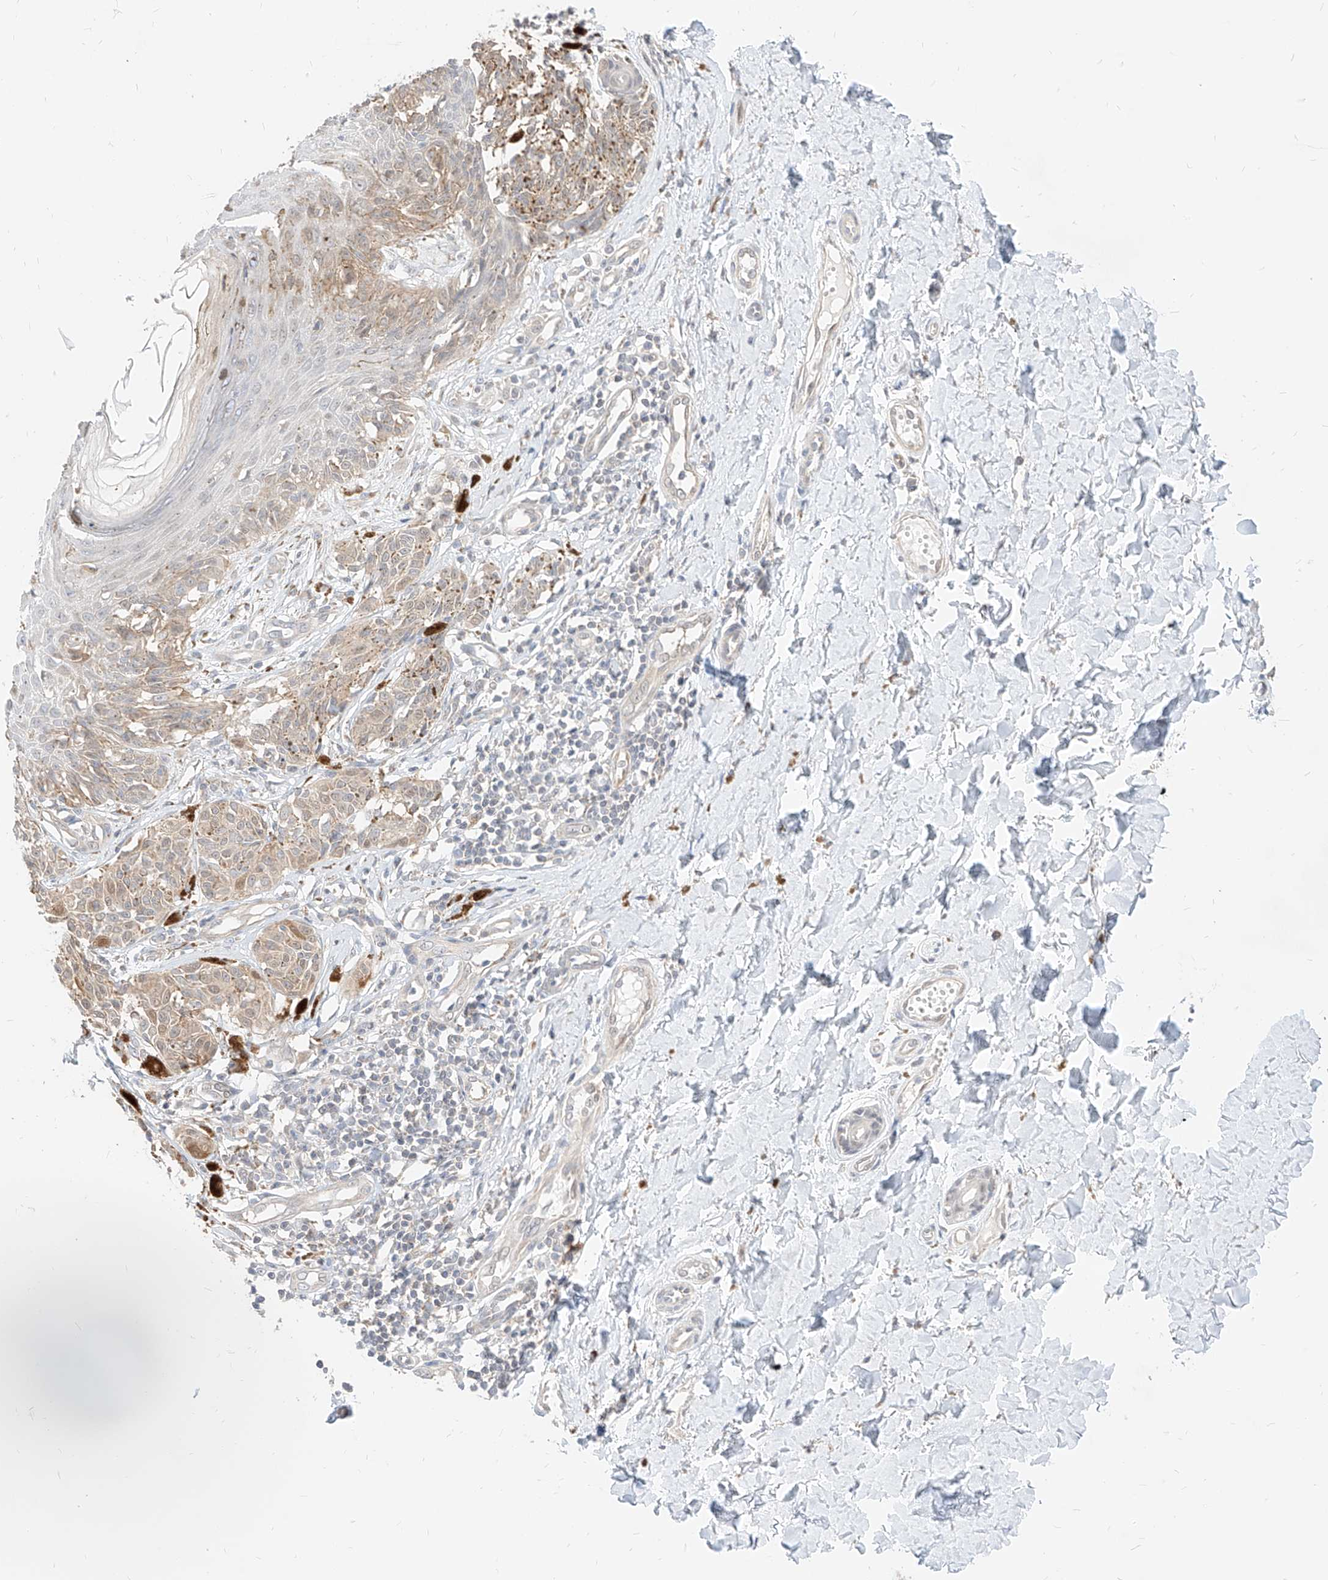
{"staining": {"intensity": "weak", "quantity": ">75%", "location": "cytoplasmic/membranous"}, "tissue": "melanoma", "cell_type": "Tumor cells", "image_type": "cancer", "snomed": [{"axis": "morphology", "description": "Malignant melanoma, NOS"}, {"axis": "topography", "description": "Skin"}], "caption": "Melanoma tissue reveals weak cytoplasmic/membranous expression in approximately >75% of tumor cells (Stains: DAB (3,3'-diaminobenzidine) in brown, nuclei in blue, Microscopy: brightfield microscopy at high magnification).", "gene": "TSNAX", "patient": {"sex": "male", "age": 53}}